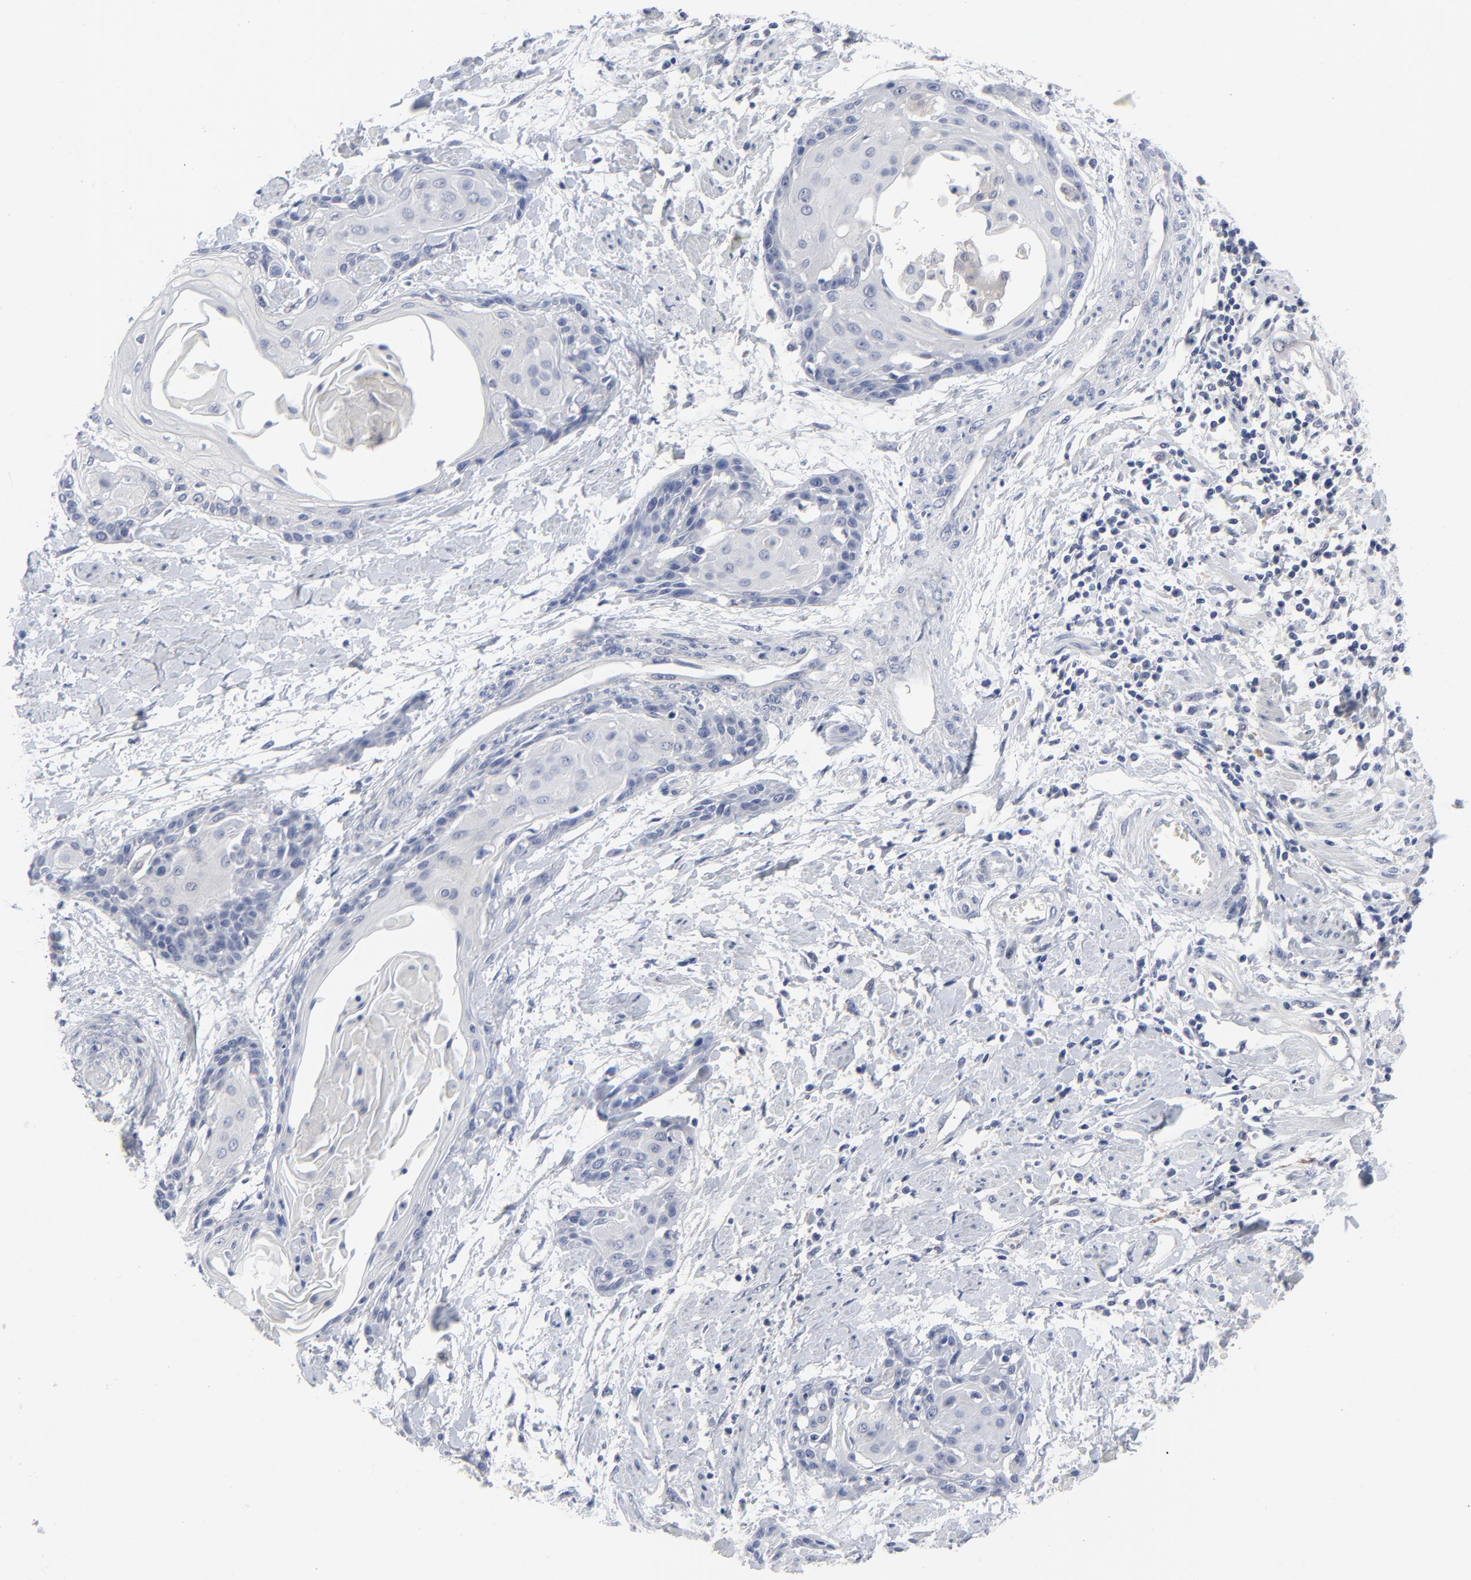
{"staining": {"intensity": "negative", "quantity": "none", "location": "none"}, "tissue": "cervical cancer", "cell_type": "Tumor cells", "image_type": "cancer", "snomed": [{"axis": "morphology", "description": "Squamous cell carcinoma, NOS"}, {"axis": "topography", "description": "Cervix"}], "caption": "Tumor cells are negative for brown protein staining in squamous cell carcinoma (cervical). (DAB immunohistochemistry, high magnification).", "gene": "CLEC4G", "patient": {"sex": "female", "age": 57}}